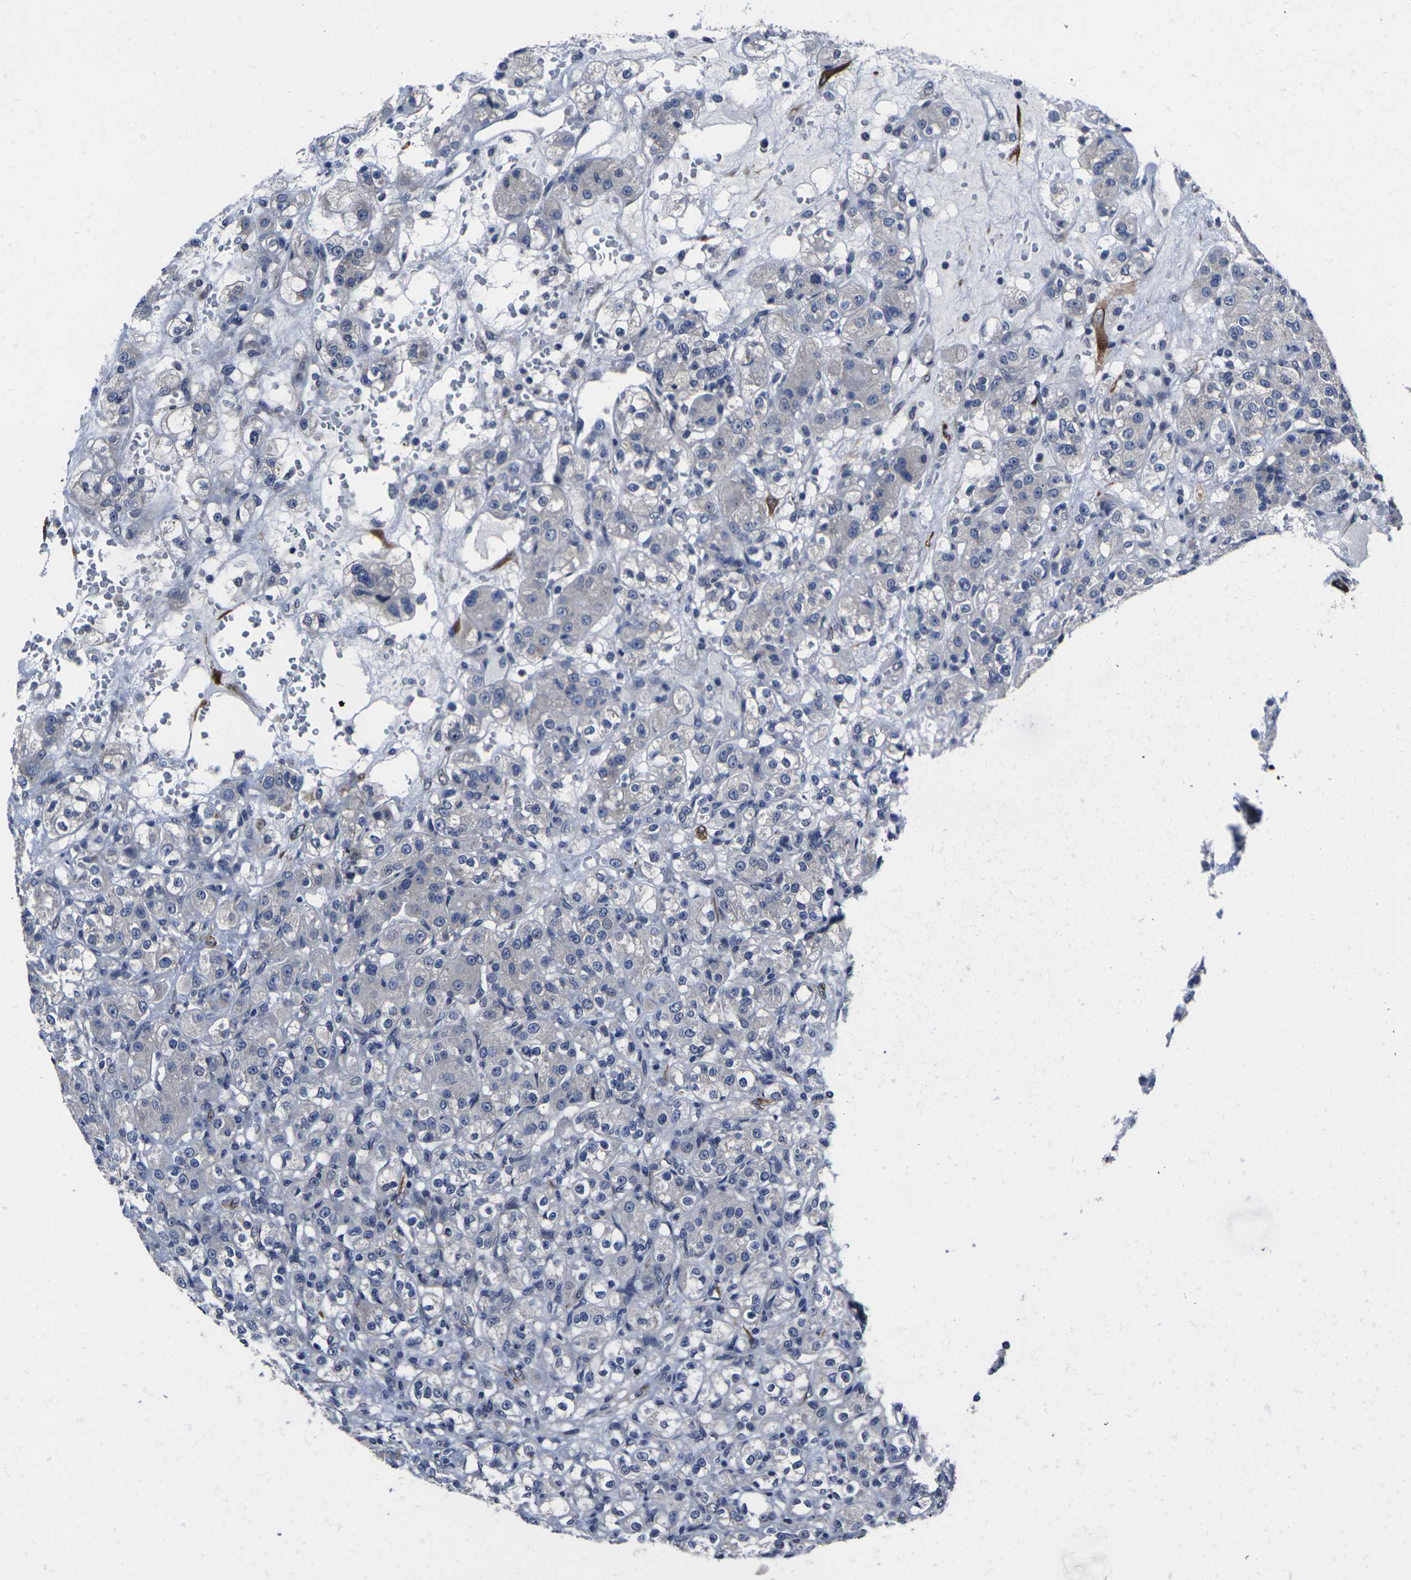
{"staining": {"intensity": "negative", "quantity": "none", "location": "none"}, "tissue": "renal cancer", "cell_type": "Tumor cells", "image_type": "cancer", "snomed": [{"axis": "morphology", "description": "Normal tissue, NOS"}, {"axis": "morphology", "description": "Adenocarcinoma, NOS"}, {"axis": "topography", "description": "Kidney"}], "caption": "DAB immunohistochemical staining of human renal cancer shows no significant expression in tumor cells.", "gene": "CYP2C8", "patient": {"sex": "male", "age": 61}}